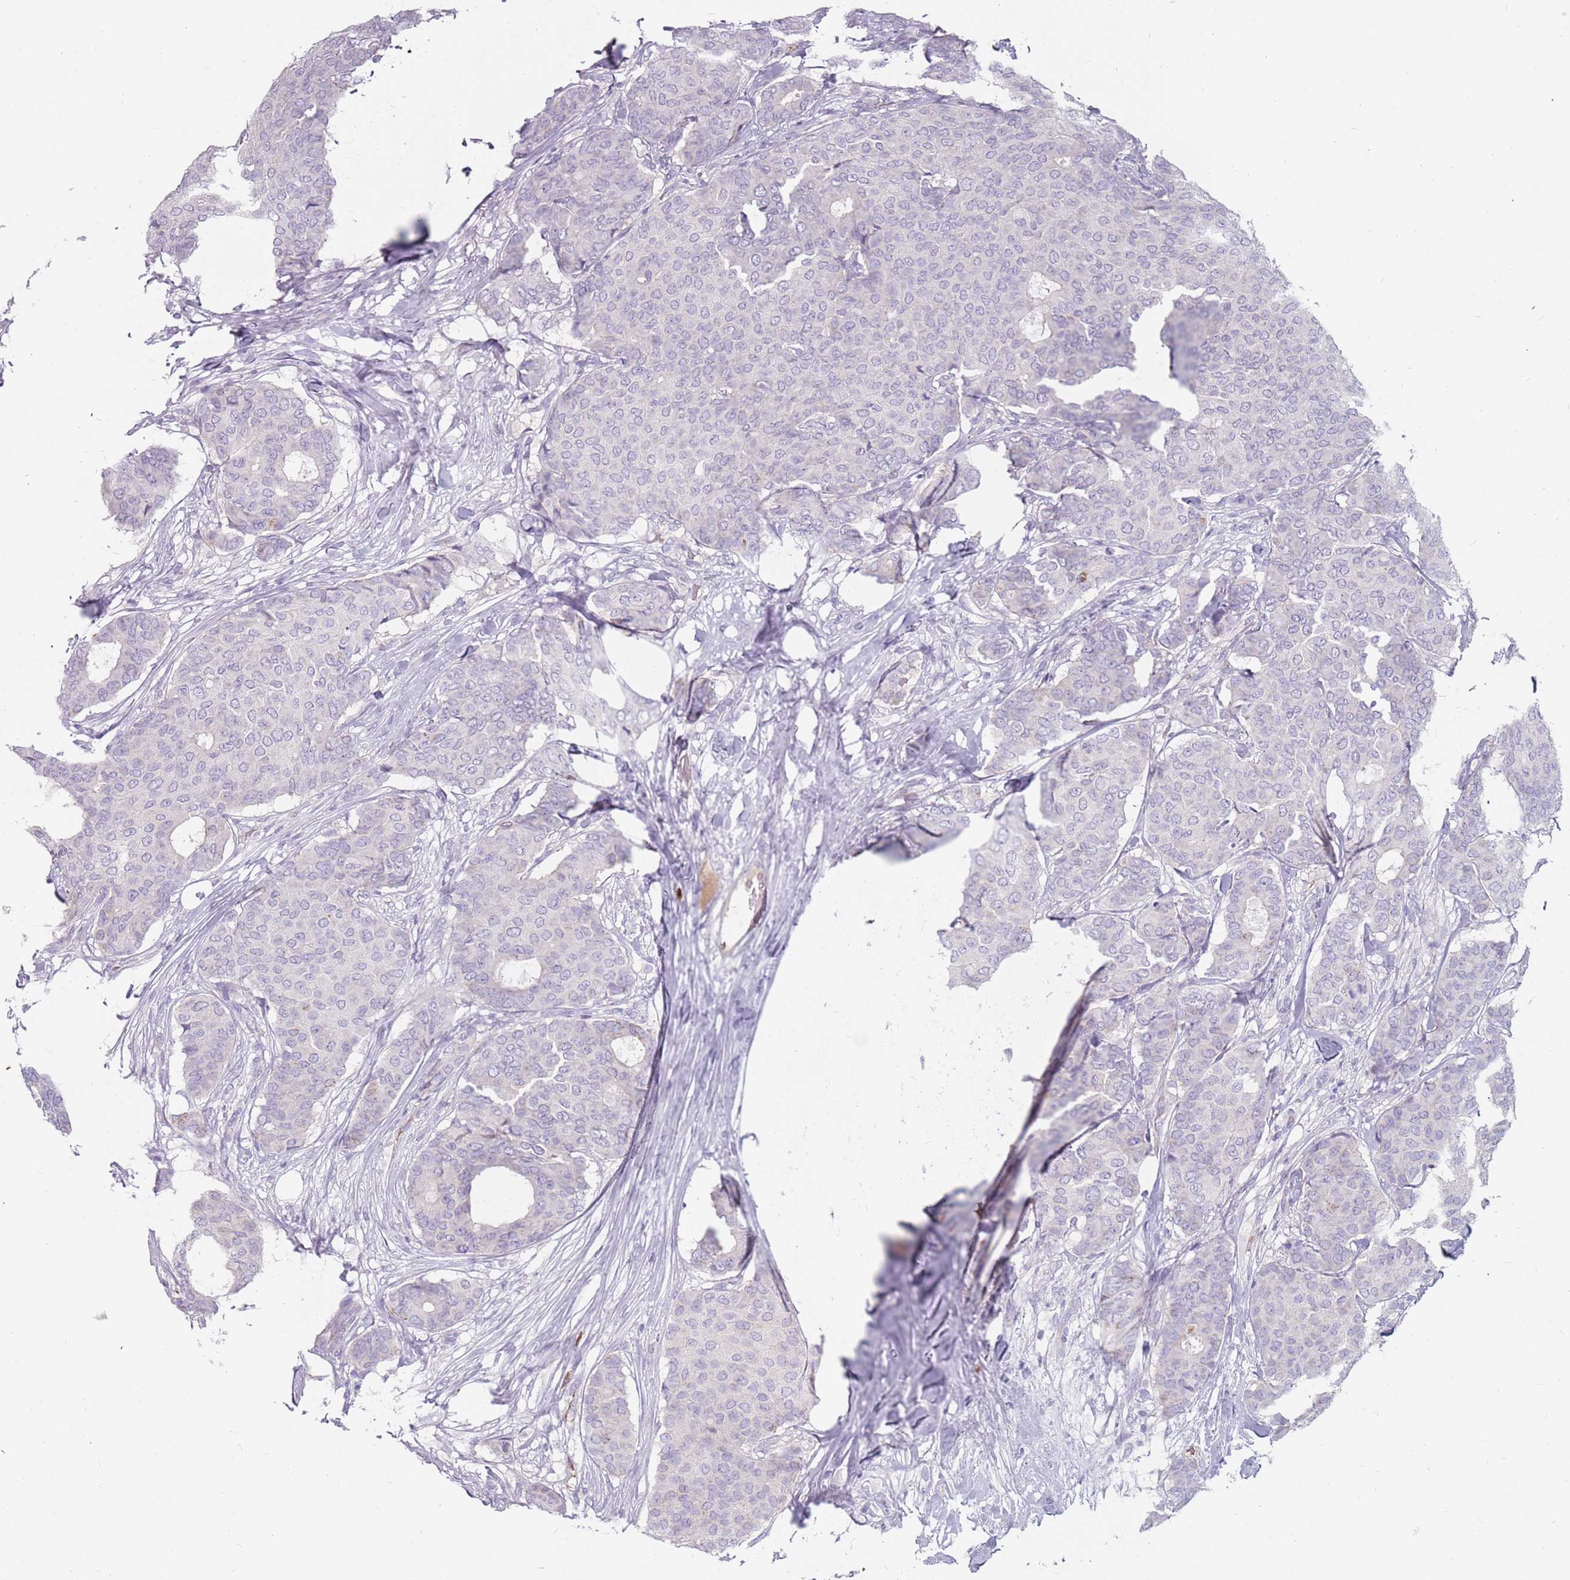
{"staining": {"intensity": "negative", "quantity": "none", "location": "none"}, "tissue": "breast cancer", "cell_type": "Tumor cells", "image_type": "cancer", "snomed": [{"axis": "morphology", "description": "Duct carcinoma"}, {"axis": "topography", "description": "Breast"}], "caption": "Immunohistochemistry micrograph of human breast cancer (intraductal carcinoma) stained for a protein (brown), which shows no staining in tumor cells.", "gene": "DDX4", "patient": {"sex": "female", "age": 75}}